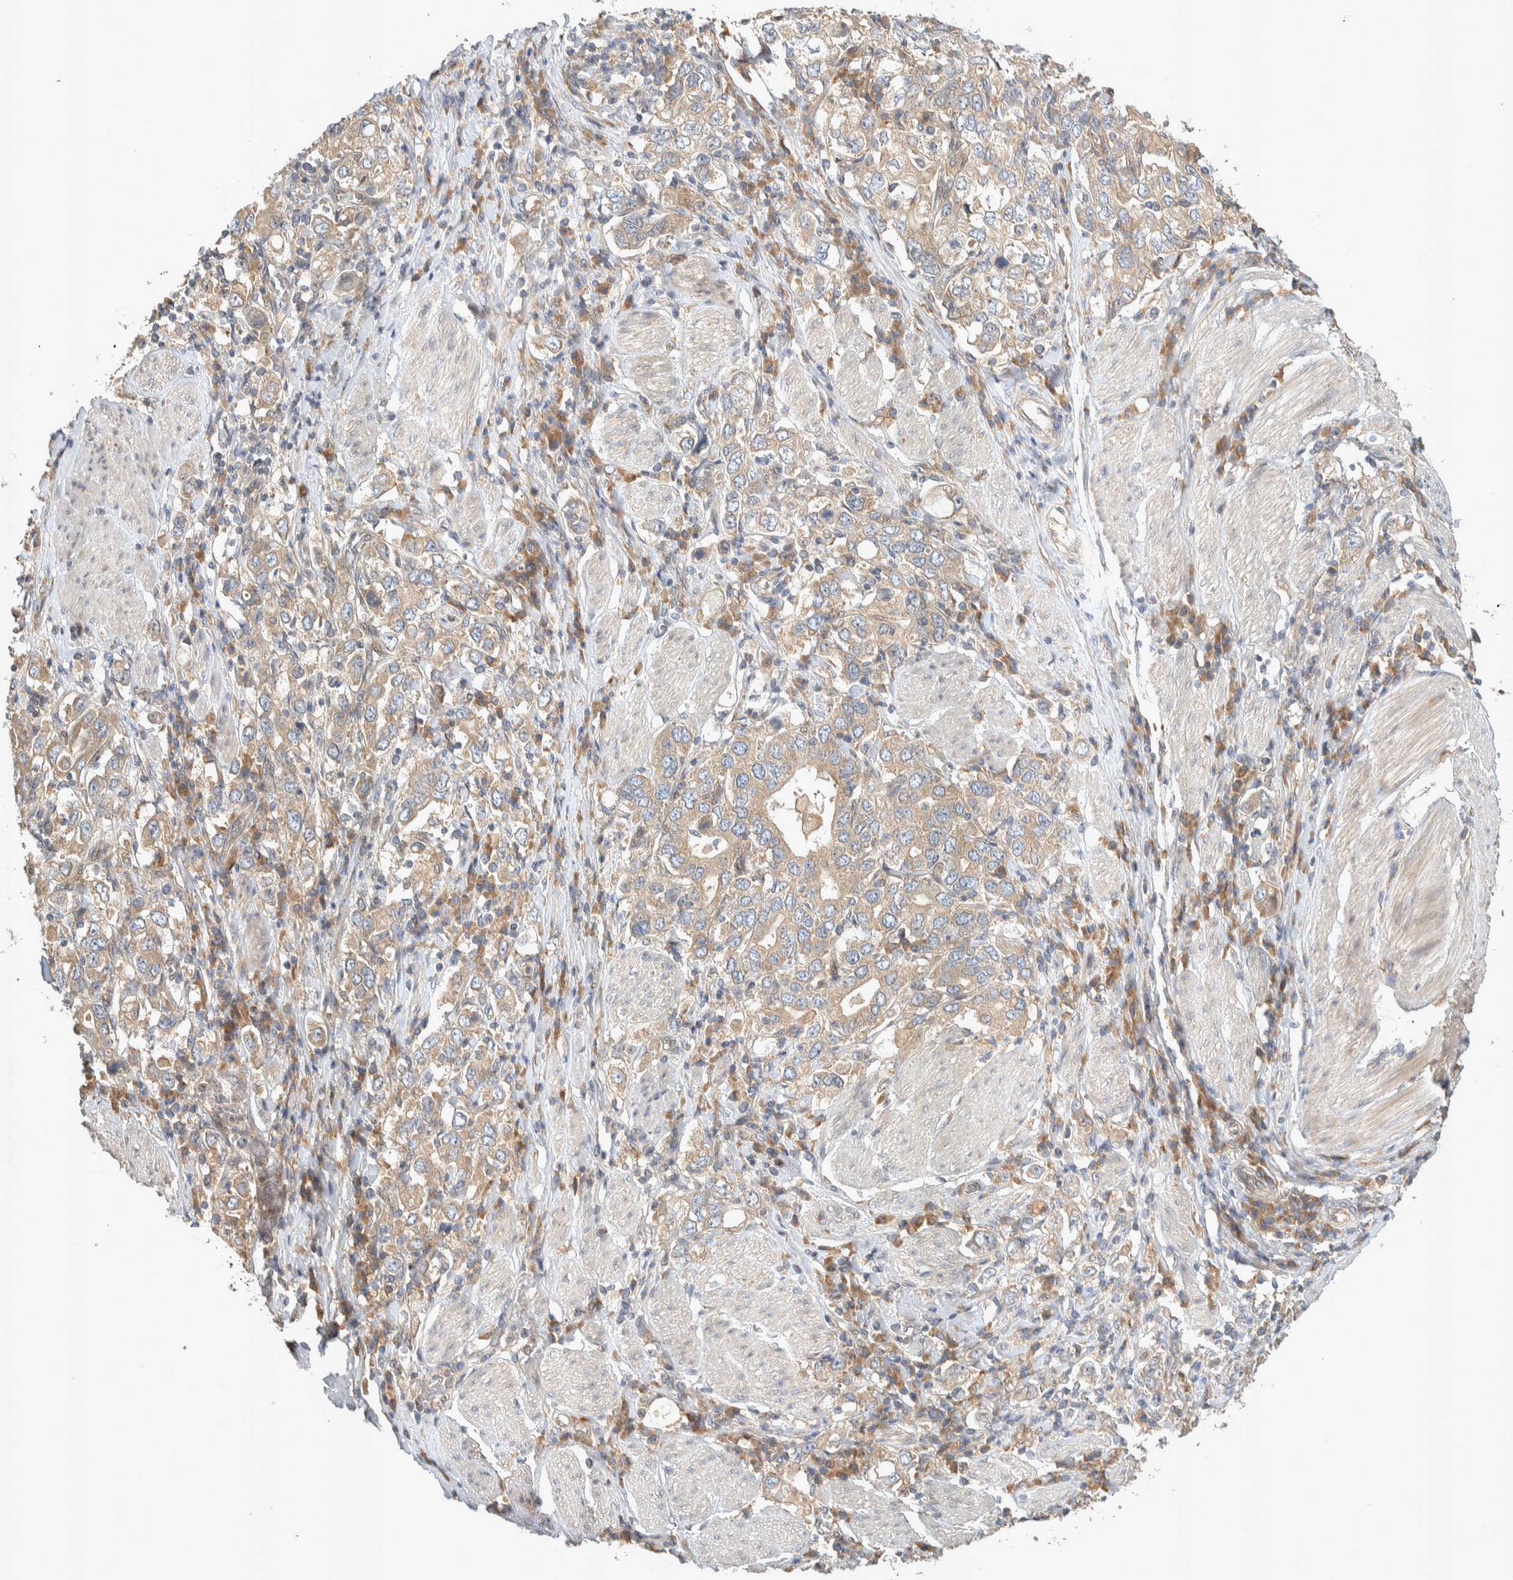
{"staining": {"intensity": "weak", "quantity": ">75%", "location": "cytoplasmic/membranous"}, "tissue": "stomach cancer", "cell_type": "Tumor cells", "image_type": "cancer", "snomed": [{"axis": "morphology", "description": "Adenocarcinoma, NOS"}, {"axis": "topography", "description": "Stomach, upper"}], "caption": "Immunohistochemical staining of human stomach adenocarcinoma shows low levels of weak cytoplasmic/membranous protein expression in approximately >75% of tumor cells.", "gene": "PXK", "patient": {"sex": "male", "age": 62}}